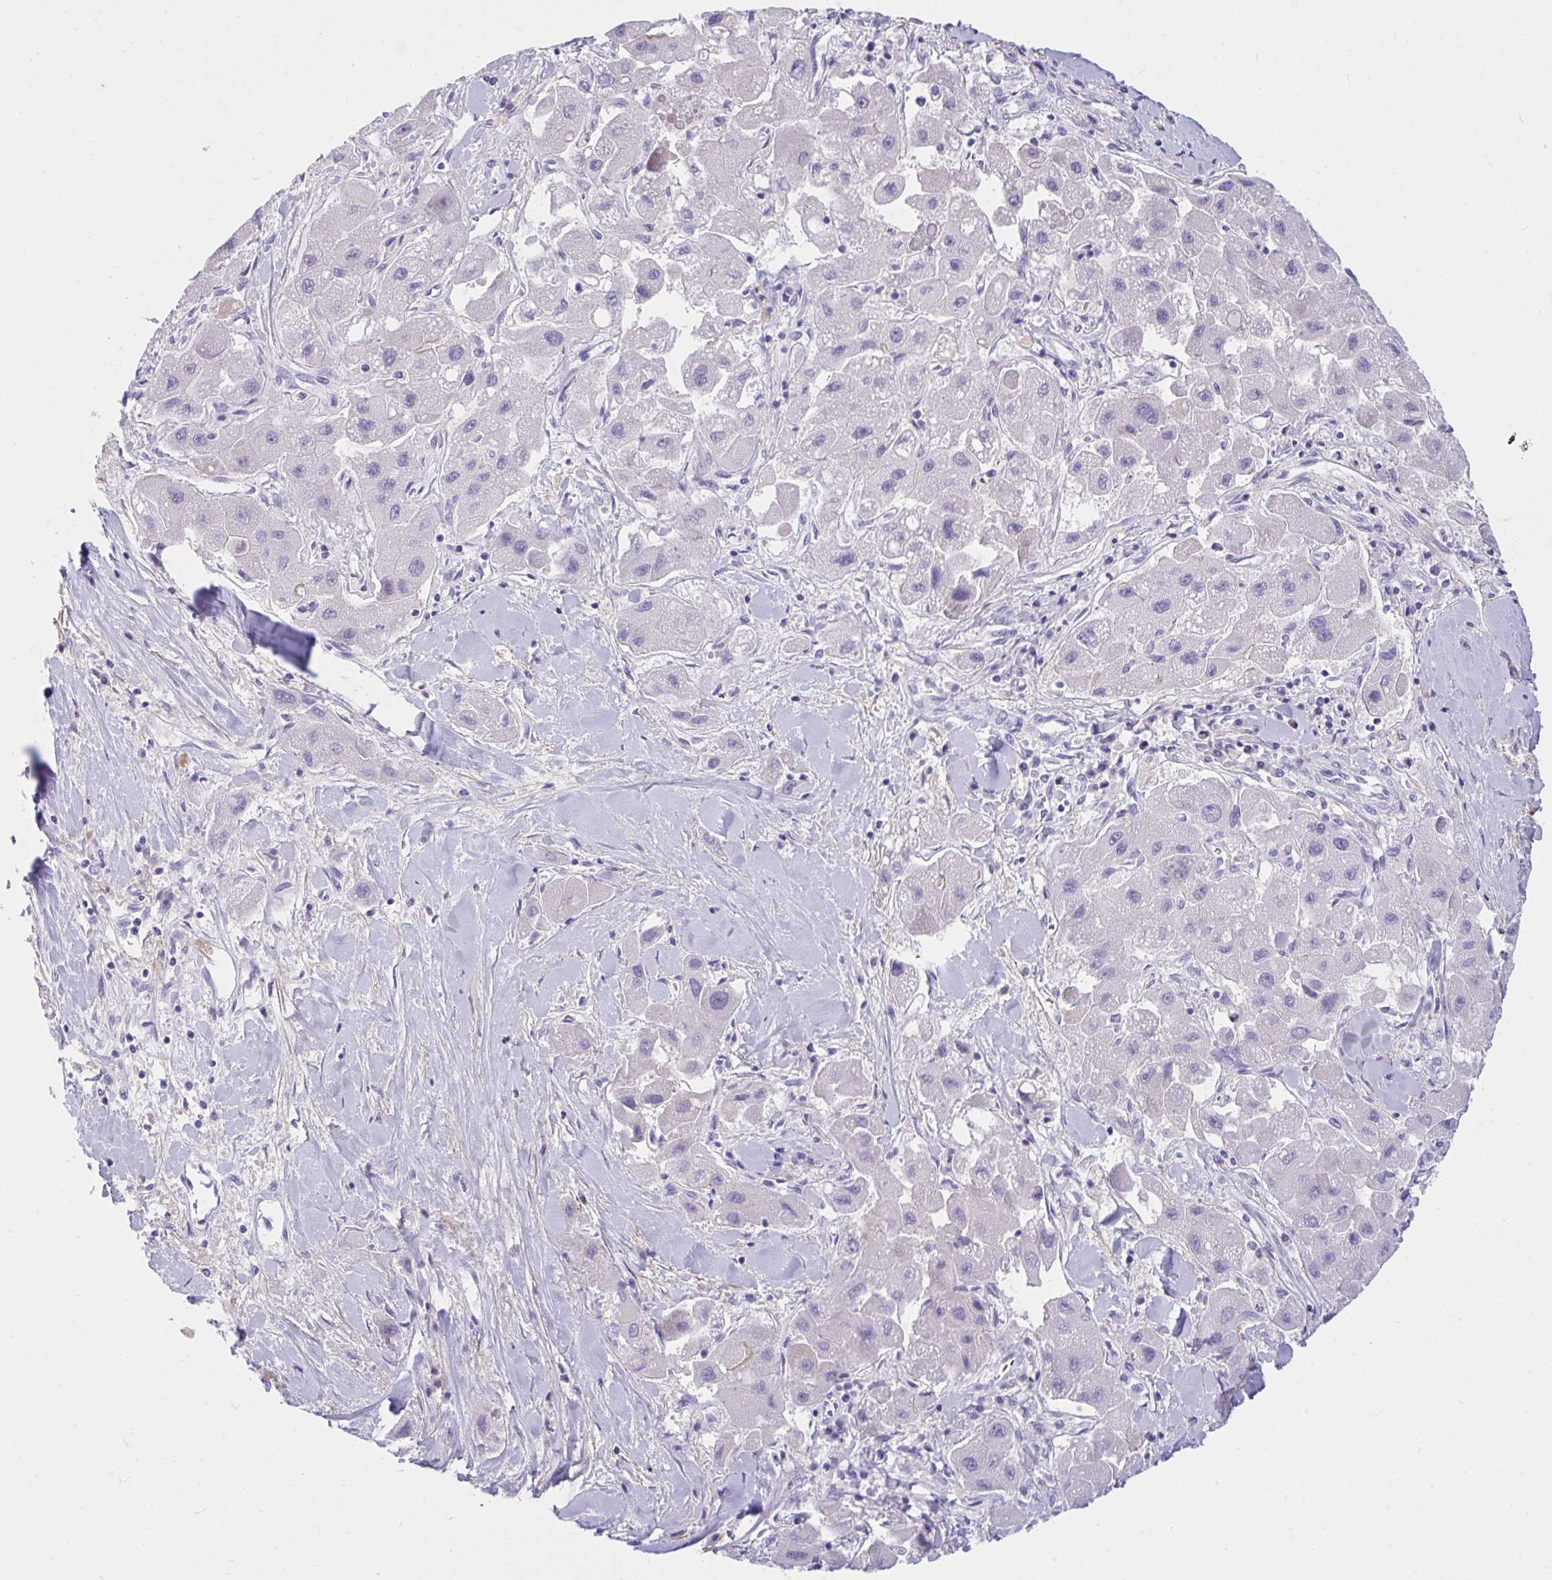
{"staining": {"intensity": "negative", "quantity": "none", "location": "none"}, "tissue": "liver cancer", "cell_type": "Tumor cells", "image_type": "cancer", "snomed": [{"axis": "morphology", "description": "Carcinoma, Hepatocellular, NOS"}, {"axis": "topography", "description": "Liver"}], "caption": "An immunohistochemistry micrograph of hepatocellular carcinoma (liver) is shown. There is no staining in tumor cells of hepatocellular carcinoma (liver).", "gene": "PIGZ", "patient": {"sex": "male", "age": 24}}